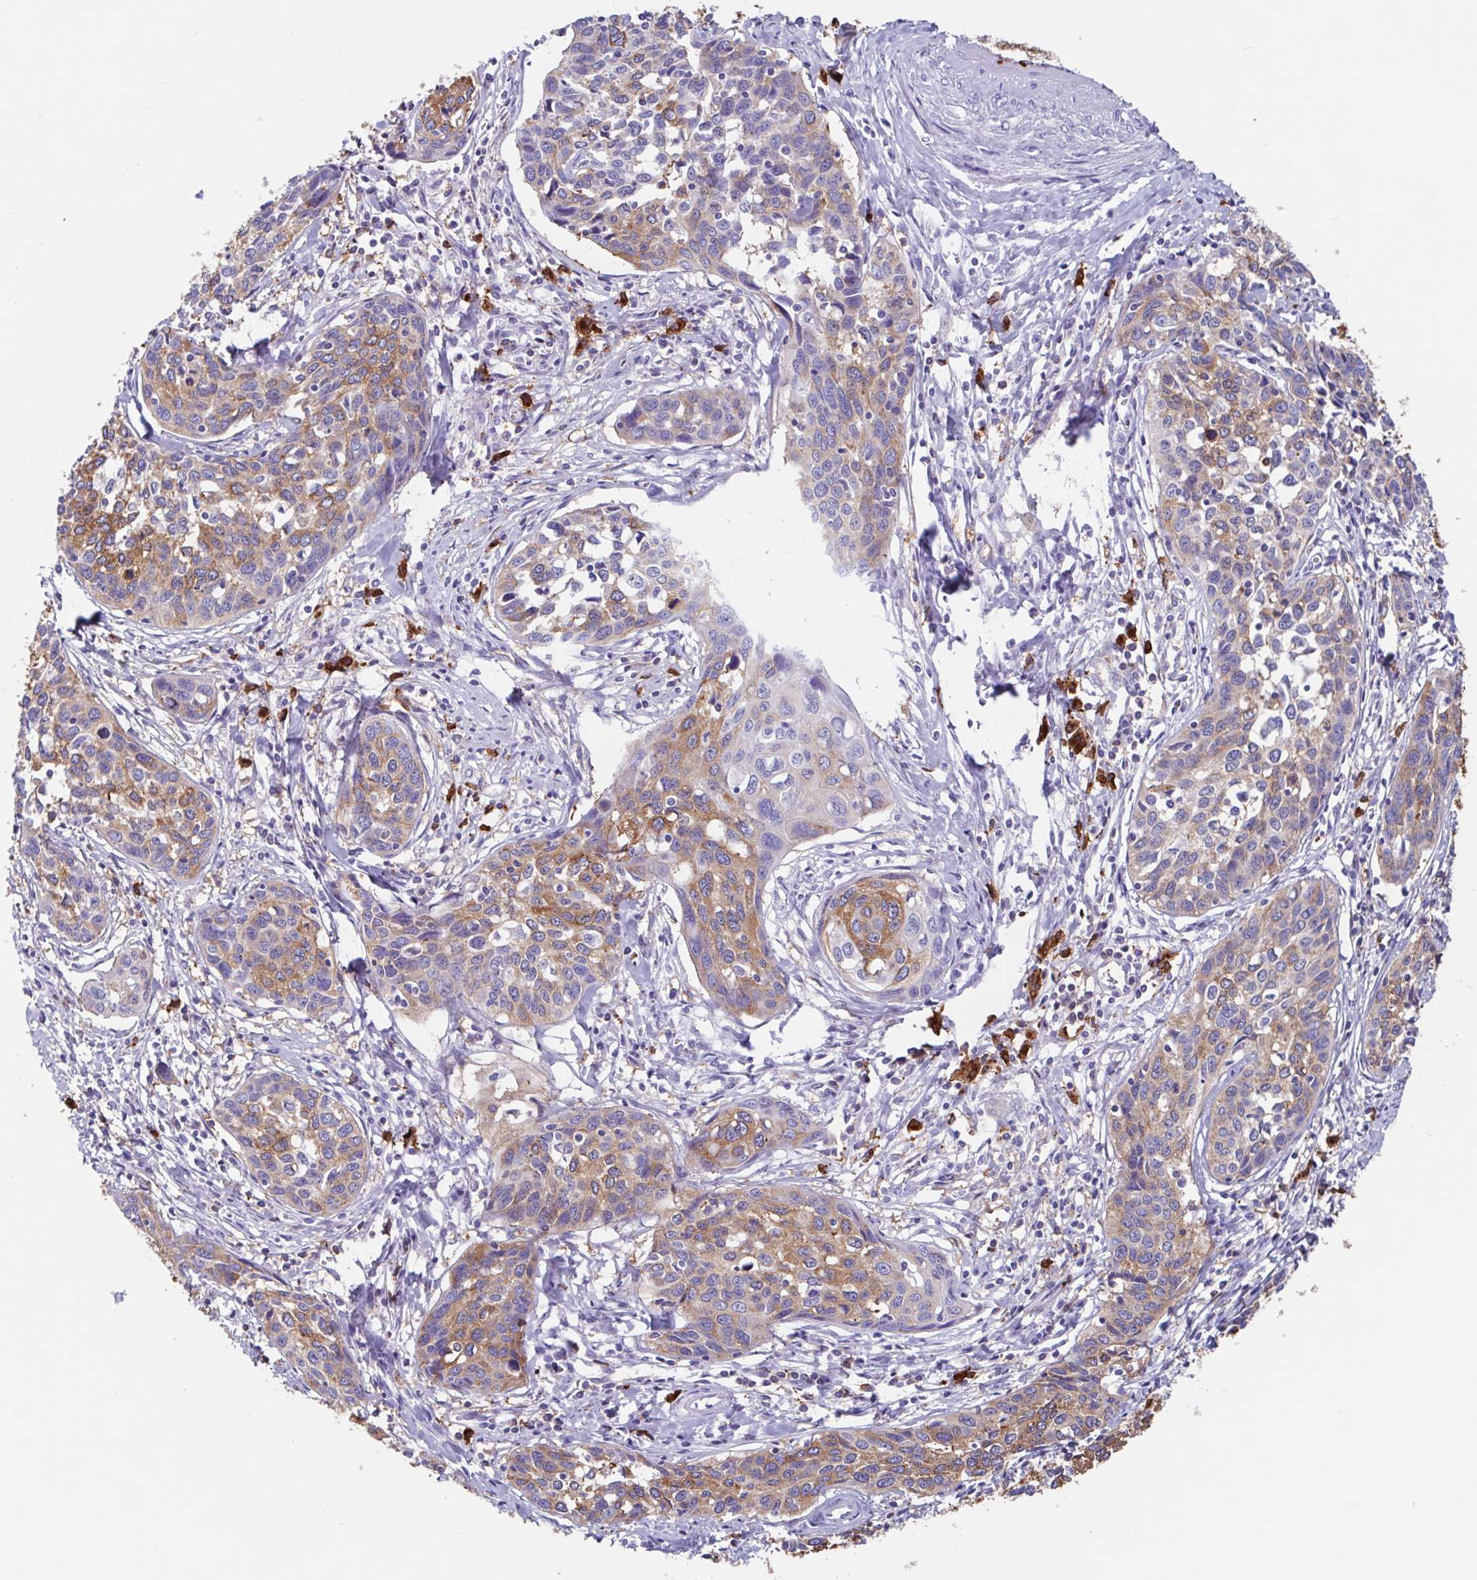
{"staining": {"intensity": "moderate", "quantity": ">75%", "location": "cytoplasmic/membranous"}, "tissue": "cervical cancer", "cell_type": "Tumor cells", "image_type": "cancer", "snomed": [{"axis": "morphology", "description": "Squamous cell carcinoma, NOS"}, {"axis": "topography", "description": "Cervix"}], "caption": "The immunohistochemical stain shows moderate cytoplasmic/membranous expression in tumor cells of cervical squamous cell carcinoma tissue.", "gene": "TPD52", "patient": {"sex": "female", "age": 31}}